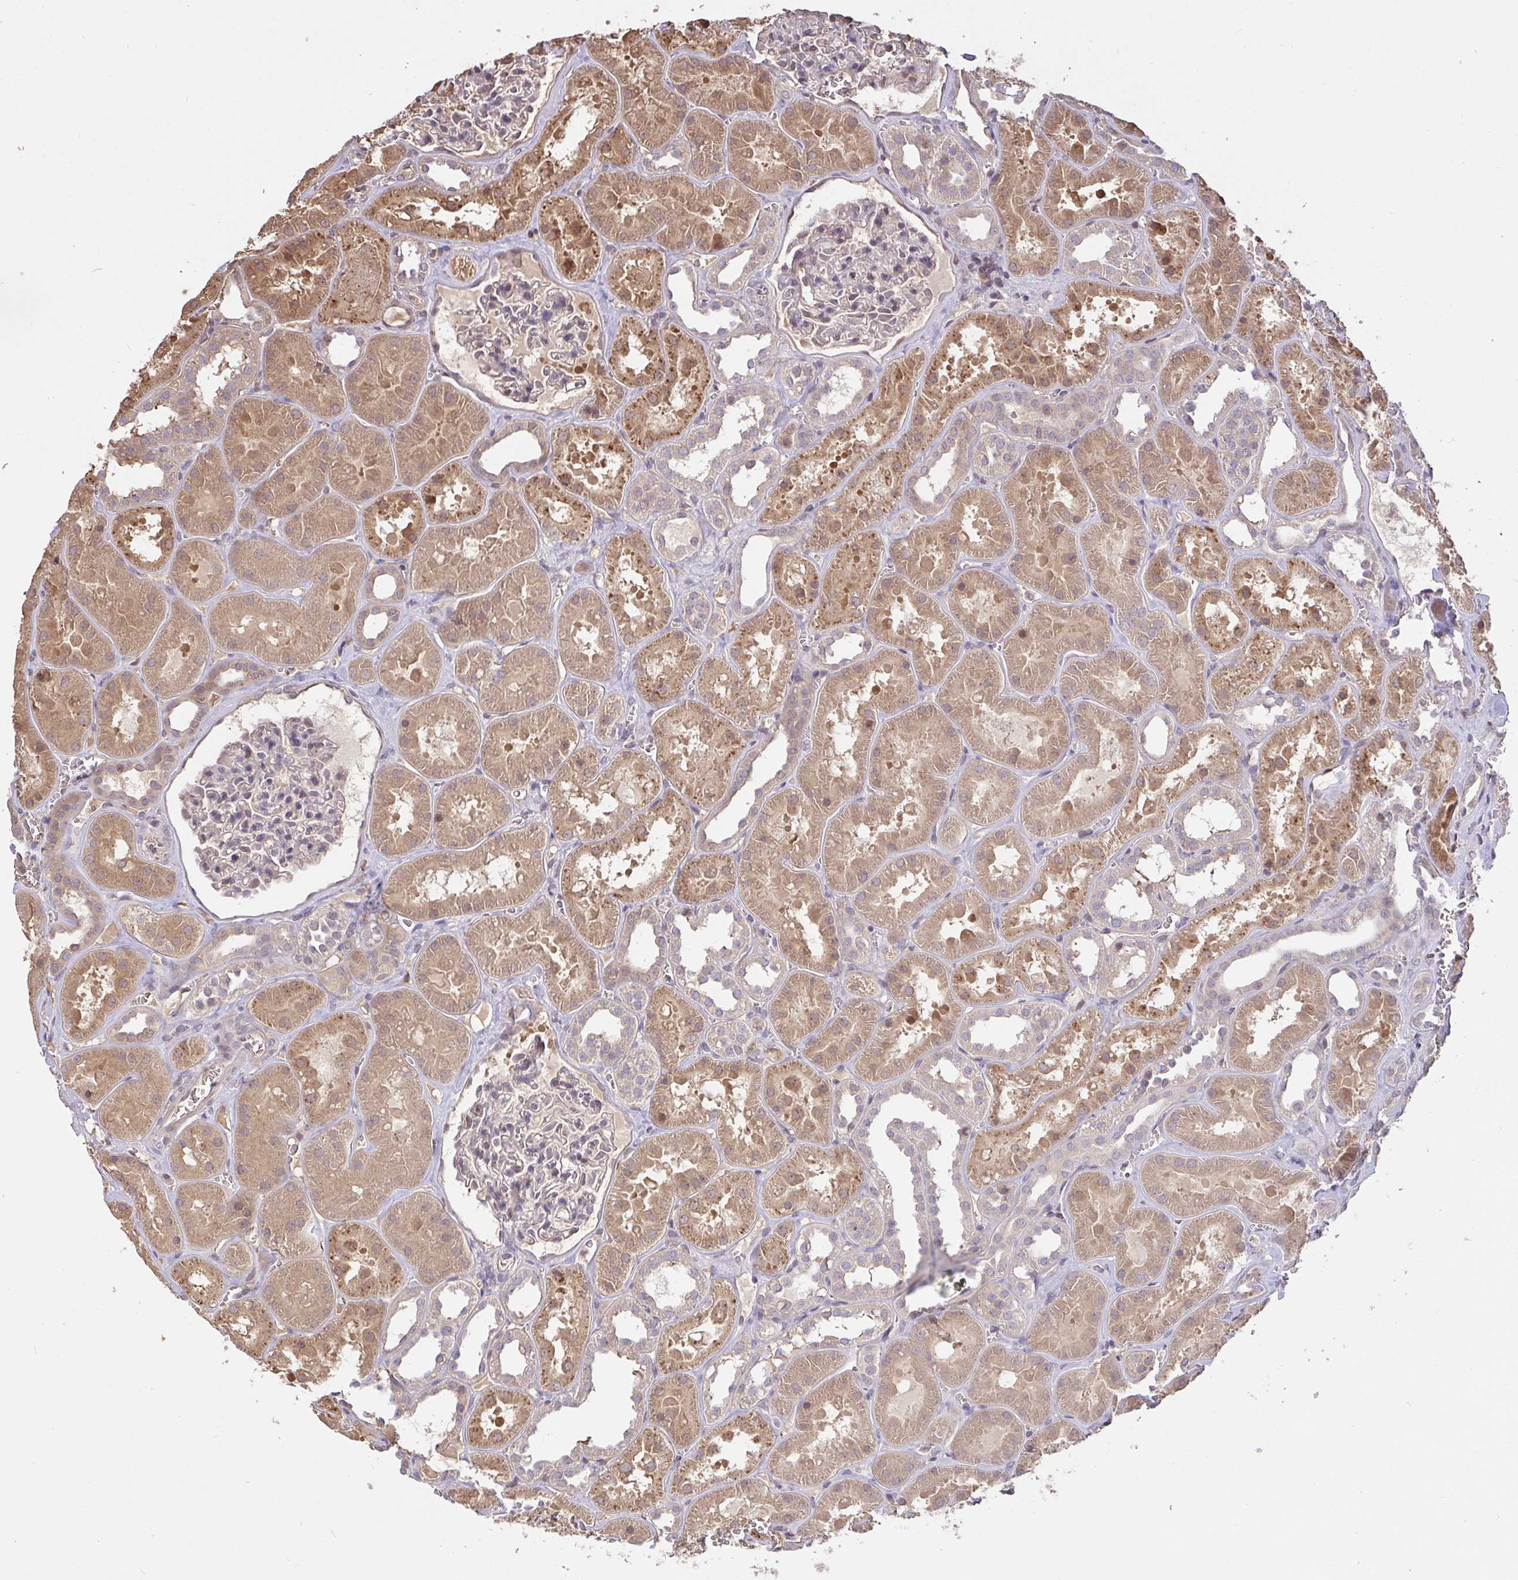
{"staining": {"intensity": "weak", "quantity": "<25%", "location": "cytoplasmic/membranous,nuclear"}, "tissue": "kidney", "cell_type": "Cells in glomeruli", "image_type": "normal", "snomed": [{"axis": "morphology", "description": "Normal tissue, NOS"}, {"axis": "topography", "description": "Kidney"}], "caption": "IHC micrograph of normal human kidney stained for a protein (brown), which shows no expression in cells in glomeruli.", "gene": "FCER1A", "patient": {"sex": "female", "age": 41}}